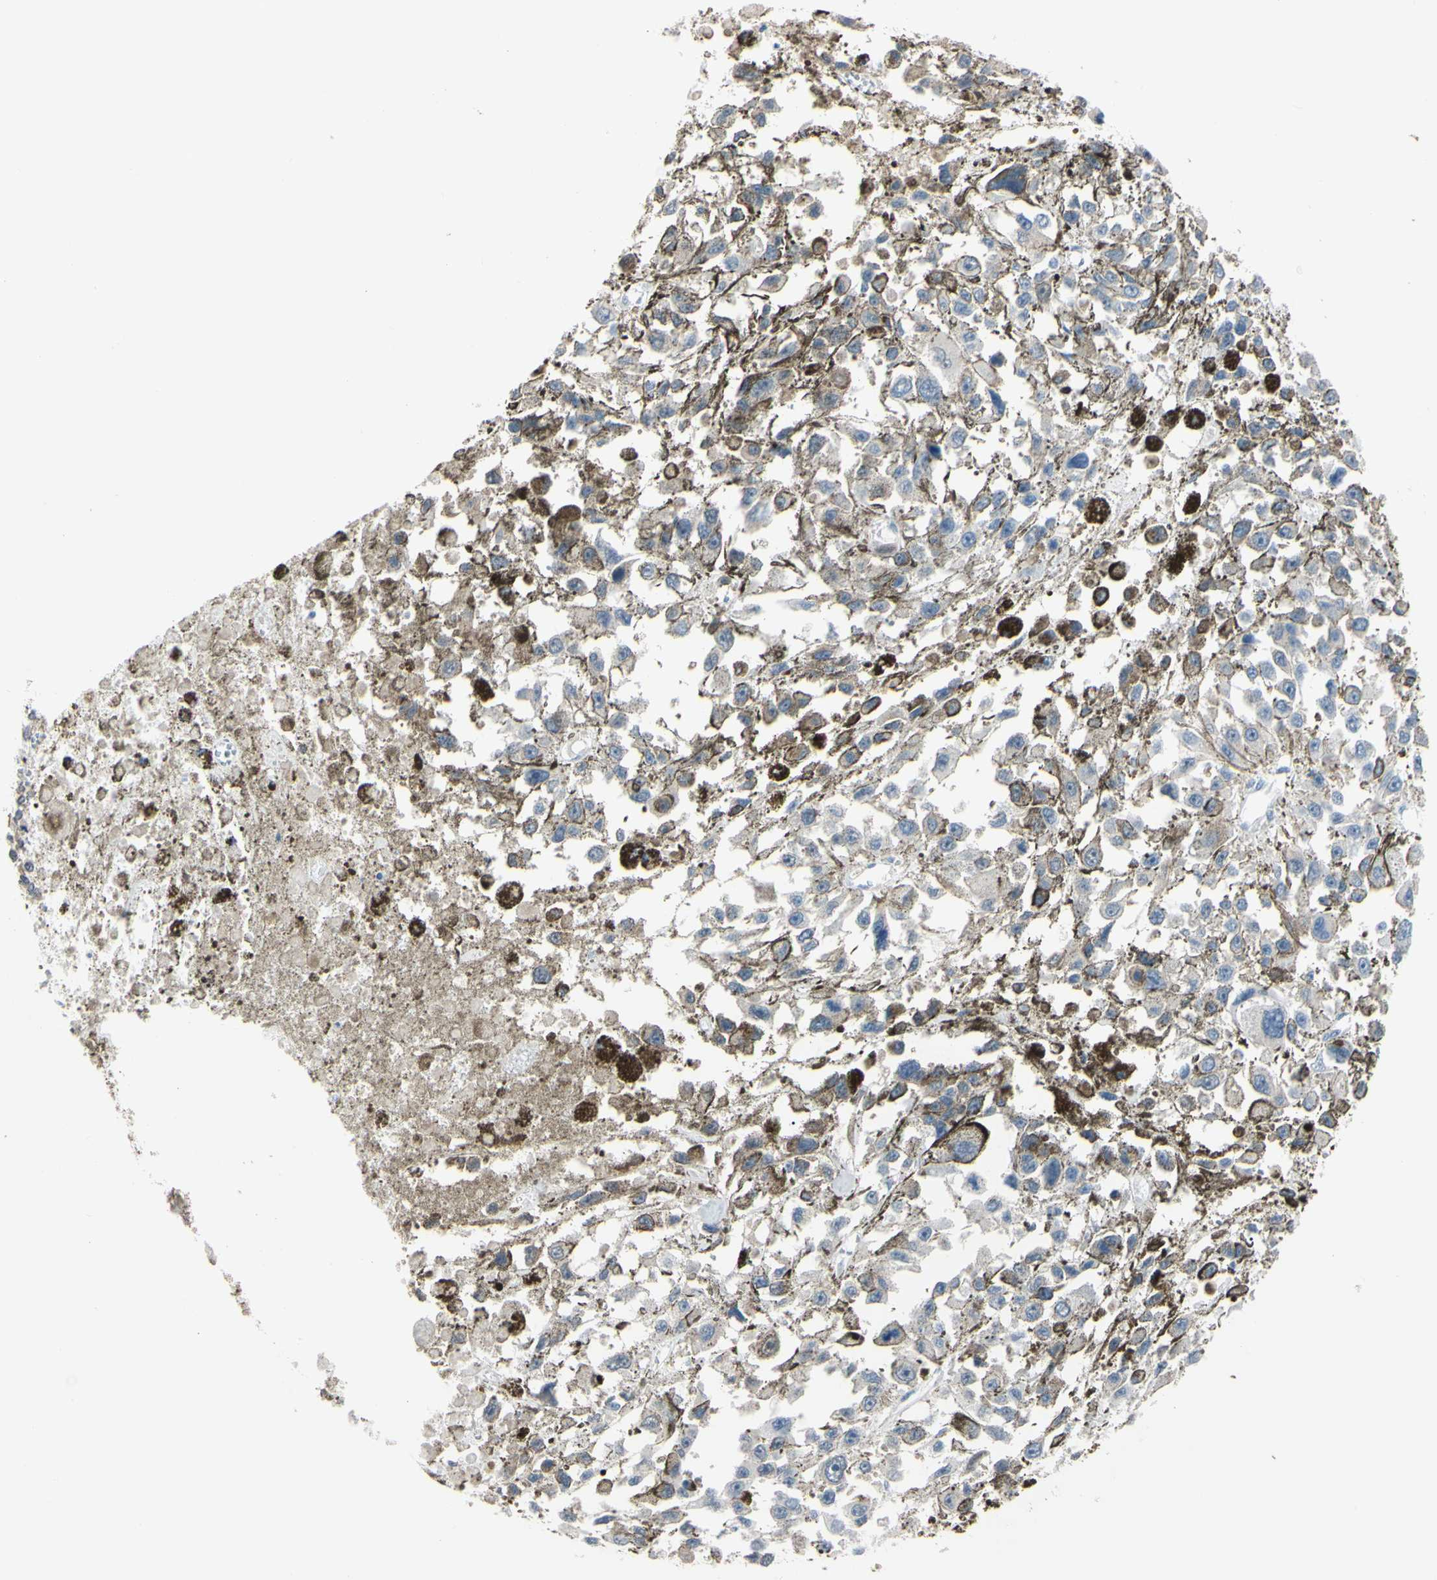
{"staining": {"intensity": "weak", "quantity": "<25%", "location": "cytoplasmic/membranous"}, "tissue": "melanoma", "cell_type": "Tumor cells", "image_type": "cancer", "snomed": [{"axis": "morphology", "description": "Malignant melanoma, Metastatic site"}, {"axis": "topography", "description": "Lymph node"}], "caption": "Malignant melanoma (metastatic site) was stained to show a protein in brown. There is no significant positivity in tumor cells.", "gene": "NOL3", "patient": {"sex": "male", "age": 59}}